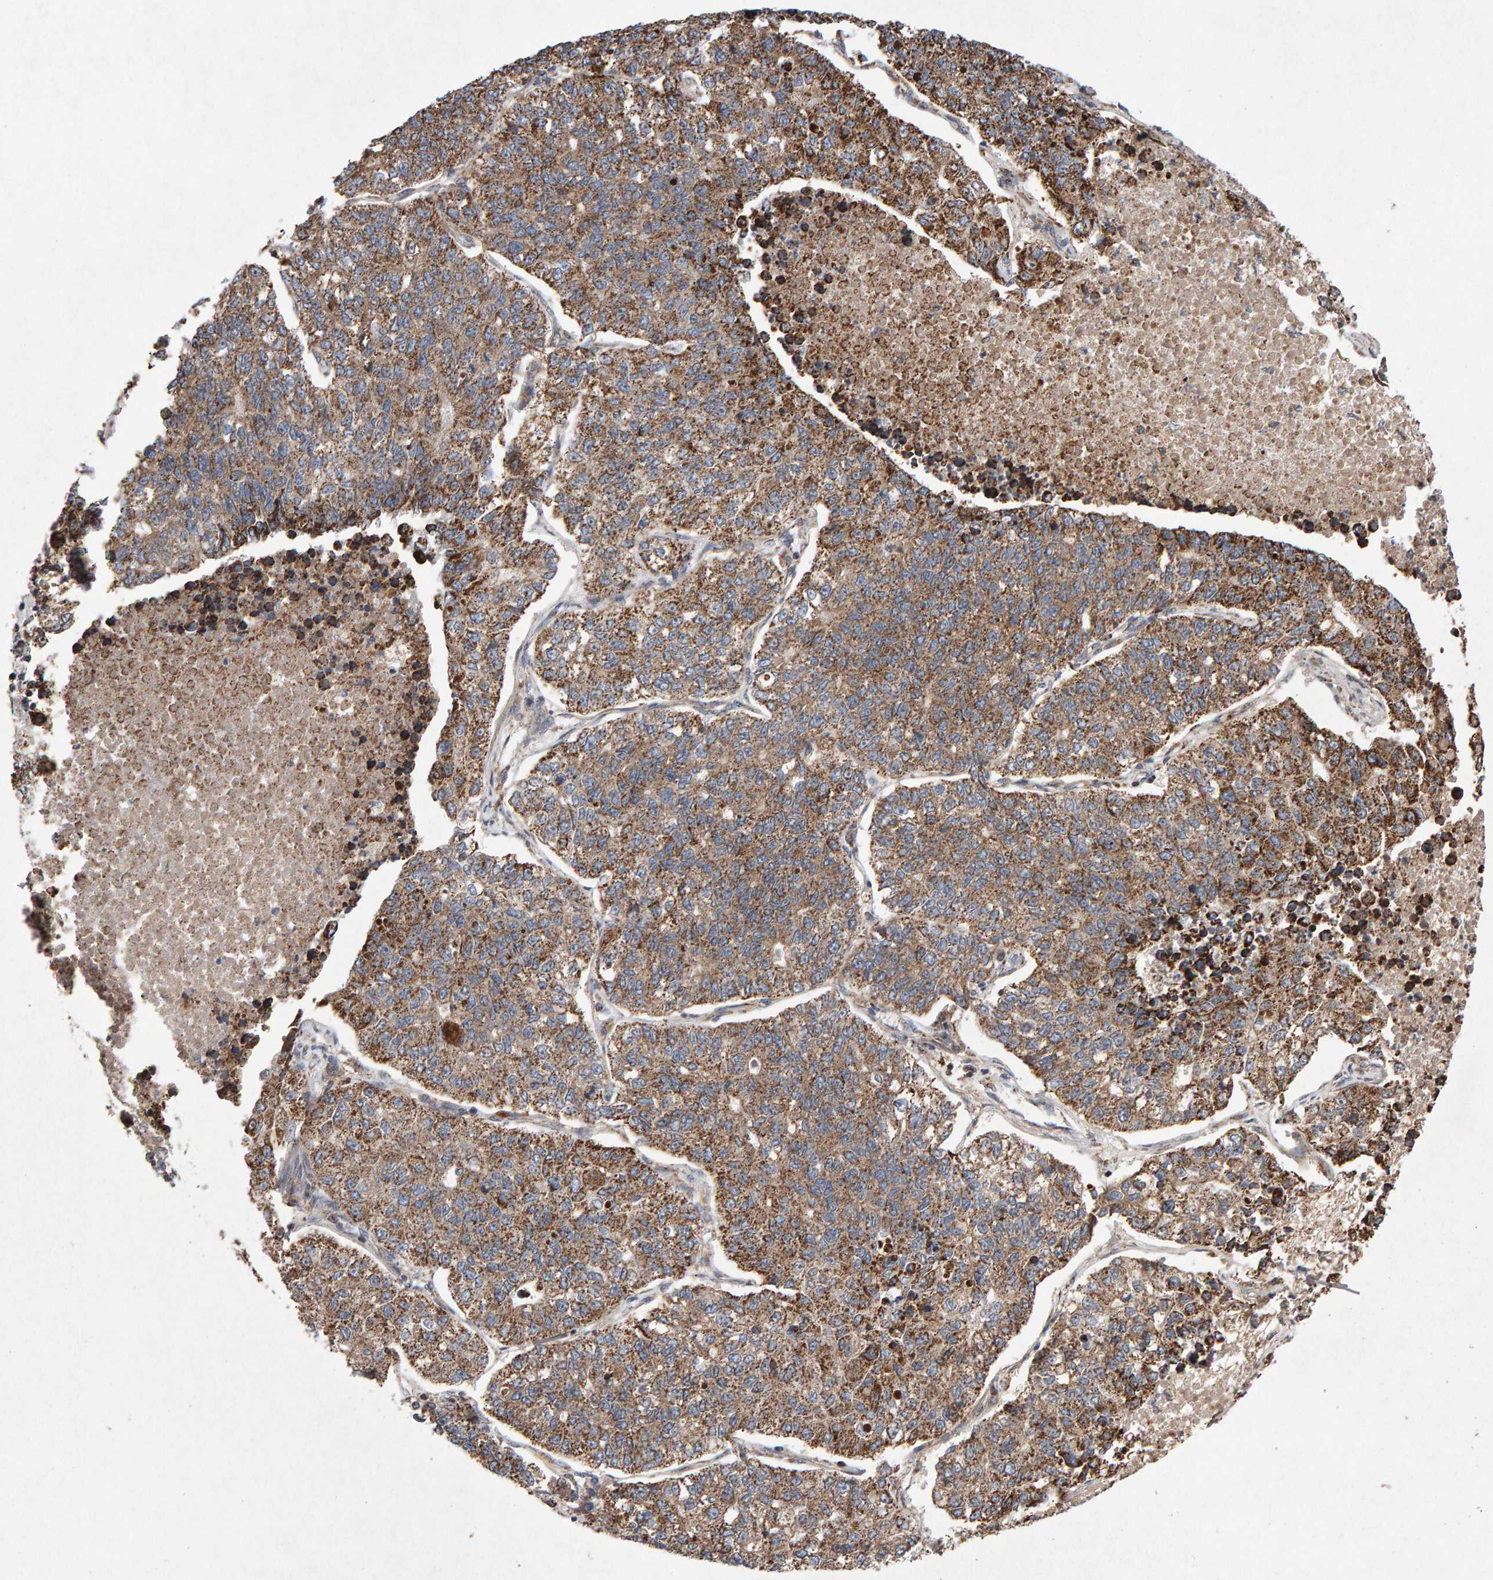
{"staining": {"intensity": "moderate", "quantity": ">75%", "location": "cytoplasmic/membranous"}, "tissue": "lung cancer", "cell_type": "Tumor cells", "image_type": "cancer", "snomed": [{"axis": "morphology", "description": "Adenocarcinoma, NOS"}, {"axis": "topography", "description": "Lung"}], "caption": "Human lung cancer (adenocarcinoma) stained with a protein marker reveals moderate staining in tumor cells.", "gene": "PECR", "patient": {"sex": "male", "age": 49}}